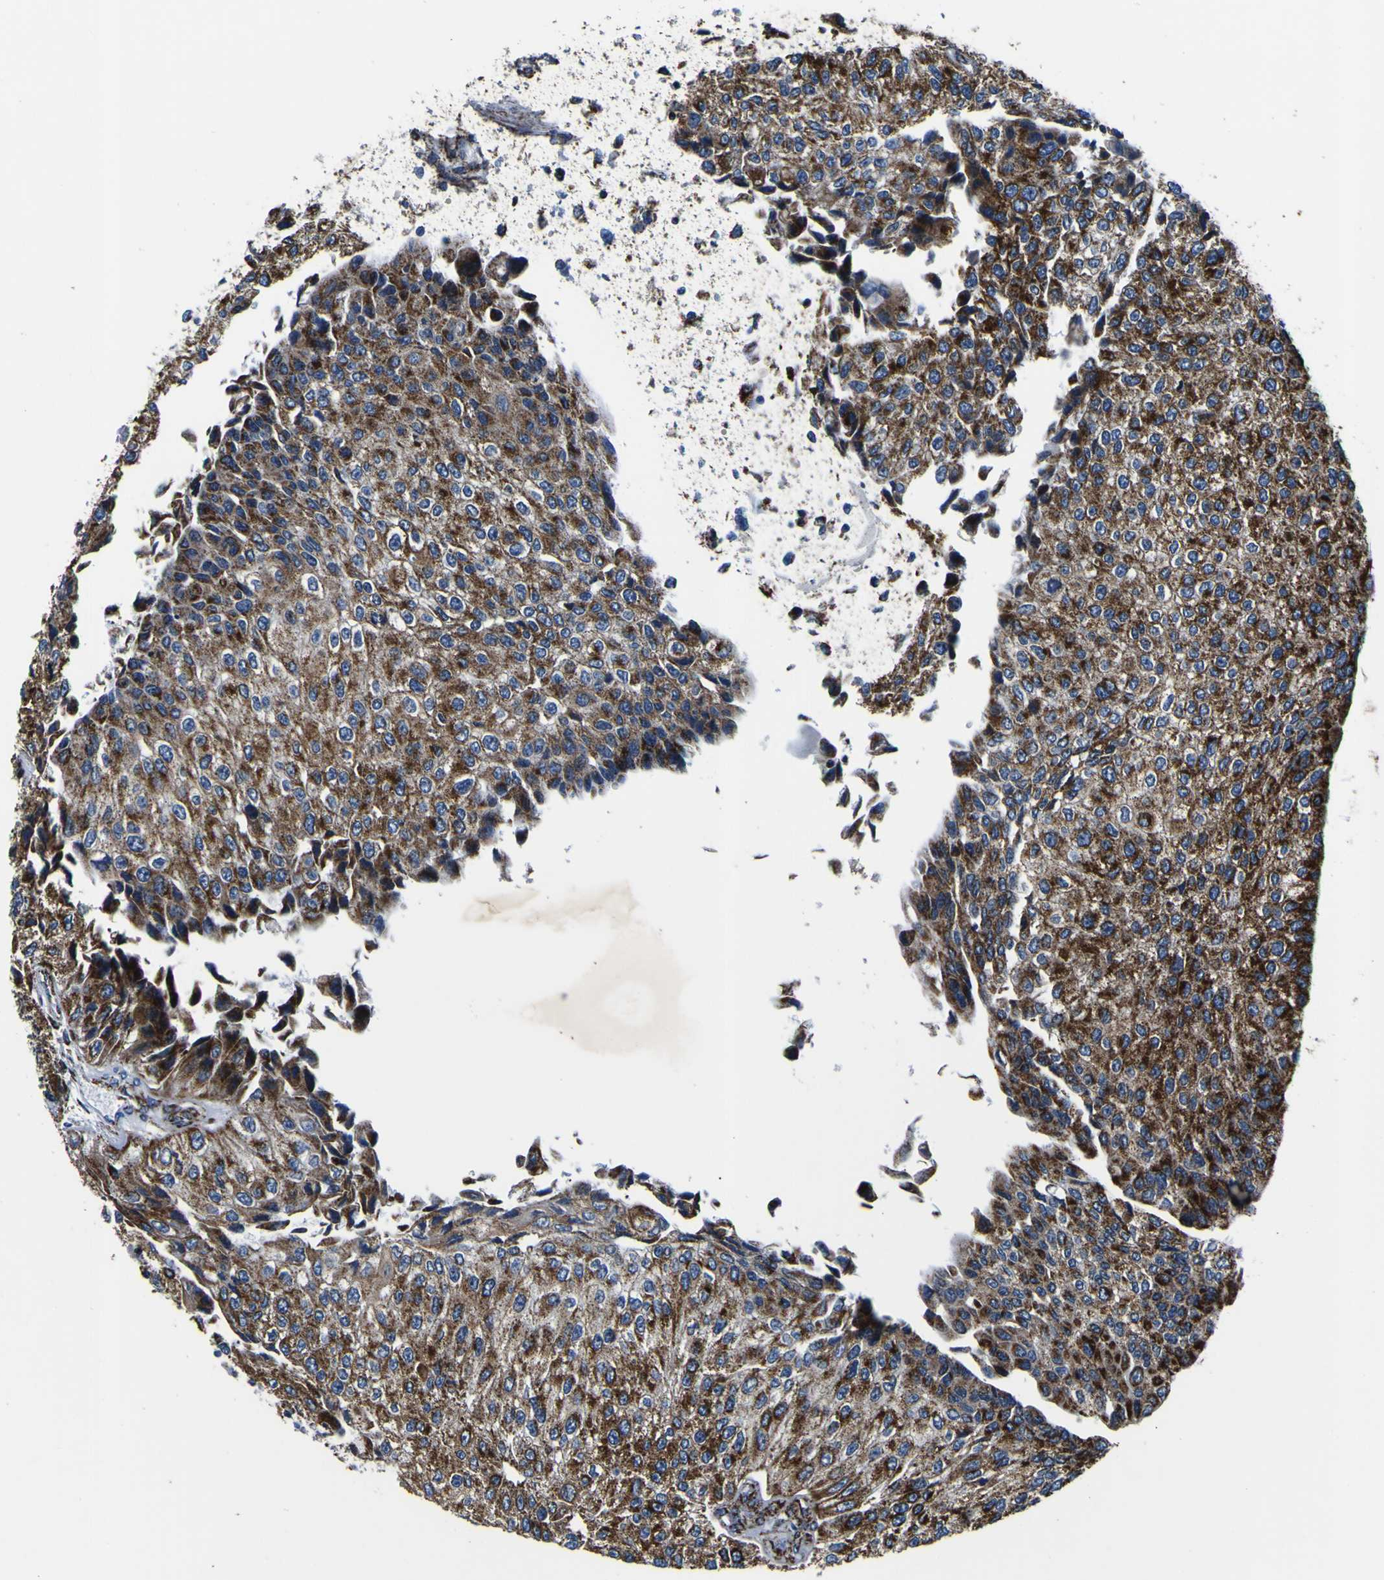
{"staining": {"intensity": "strong", "quantity": ">75%", "location": "cytoplasmic/membranous"}, "tissue": "urothelial cancer", "cell_type": "Tumor cells", "image_type": "cancer", "snomed": [{"axis": "morphology", "description": "Urothelial carcinoma, High grade"}, {"axis": "topography", "description": "Kidney"}, {"axis": "topography", "description": "Urinary bladder"}], "caption": "Urothelial carcinoma (high-grade) stained for a protein (brown) displays strong cytoplasmic/membranous positive positivity in about >75% of tumor cells.", "gene": "PTRH2", "patient": {"sex": "male", "age": 77}}